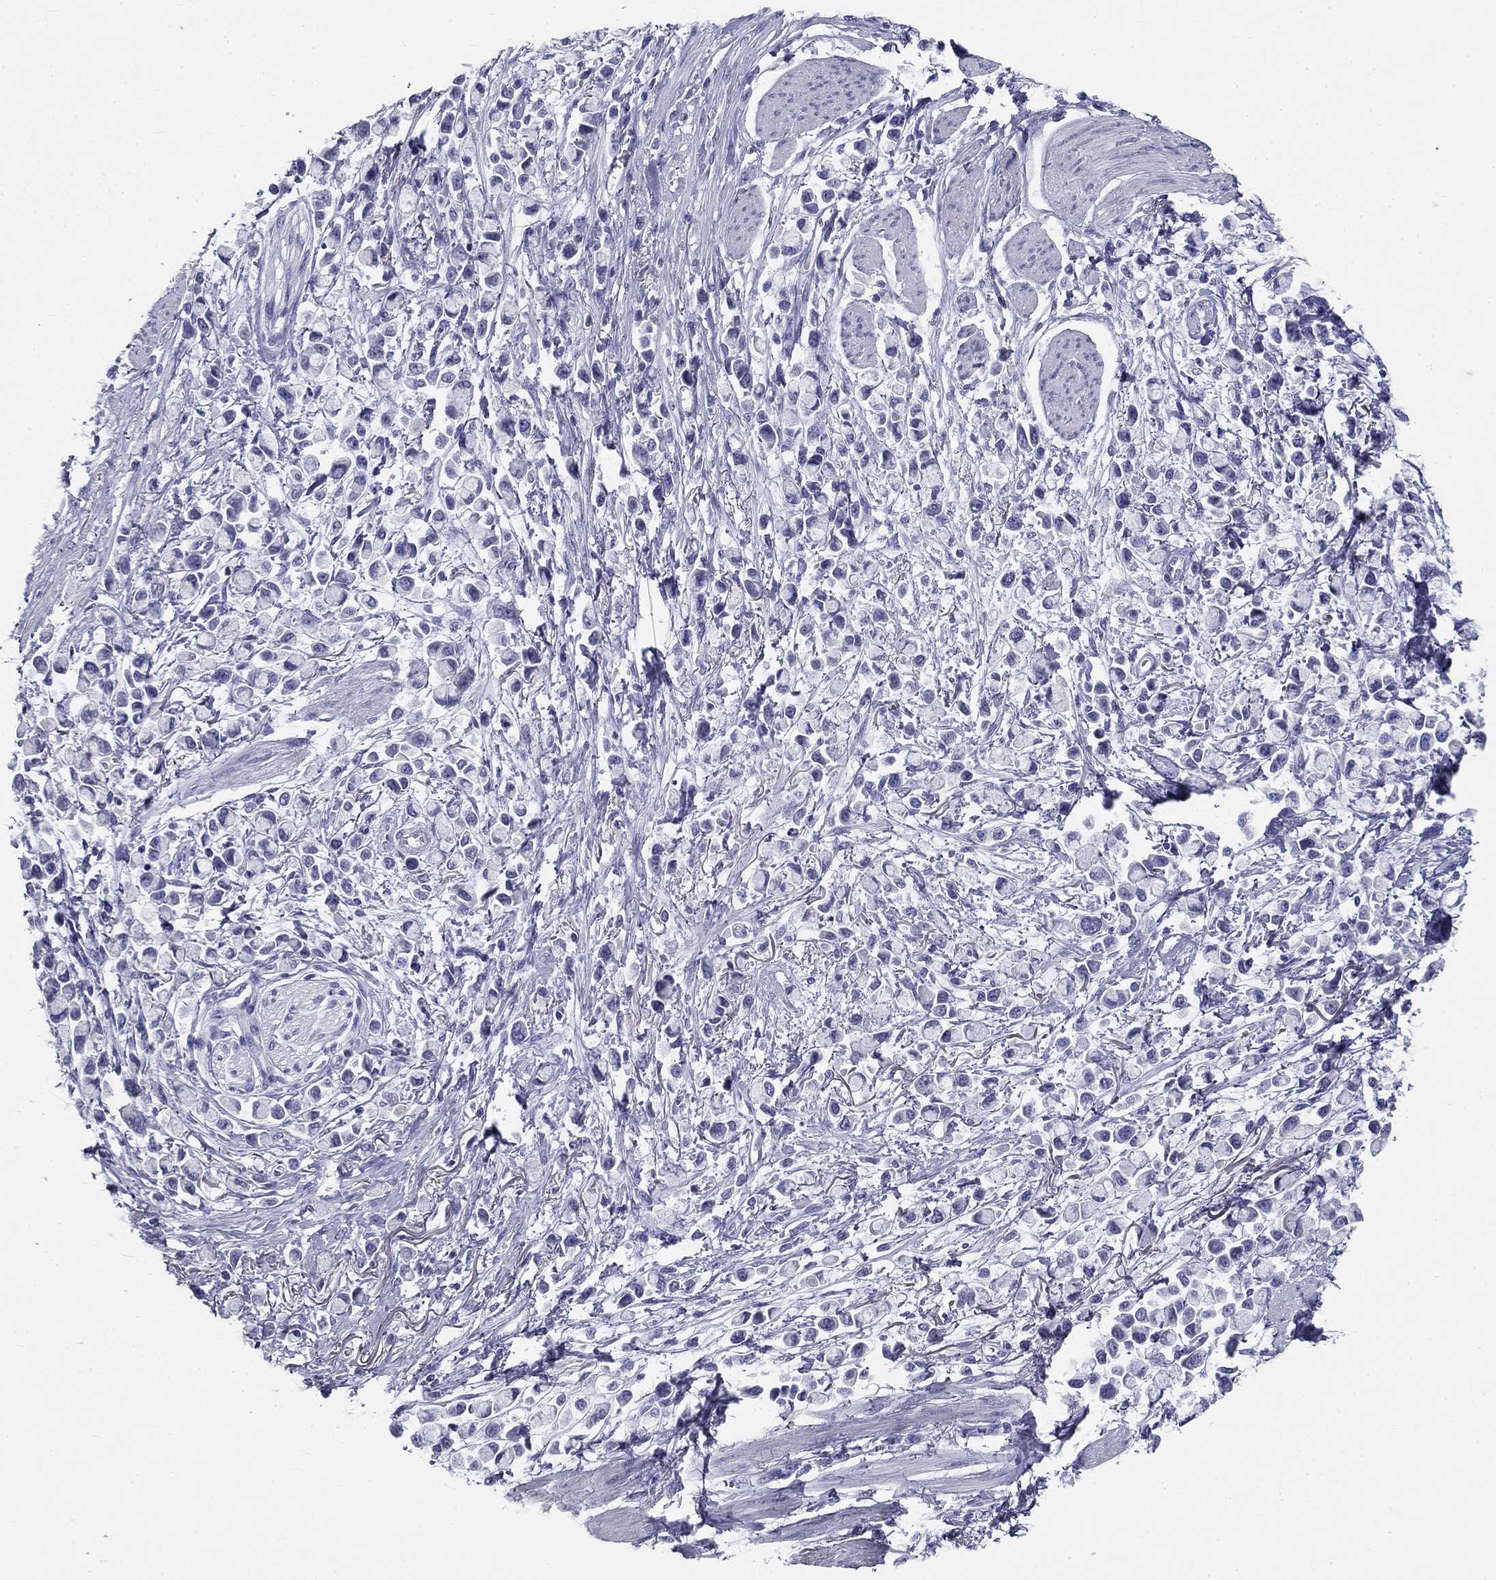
{"staining": {"intensity": "negative", "quantity": "none", "location": "none"}, "tissue": "stomach cancer", "cell_type": "Tumor cells", "image_type": "cancer", "snomed": [{"axis": "morphology", "description": "Adenocarcinoma, NOS"}, {"axis": "topography", "description": "Stomach"}], "caption": "Protein analysis of stomach adenocarcinoma displays no significant staining in tumor cells.", "gene": "GALNTL5", "patient": {"sex": "female", "age": 81}}